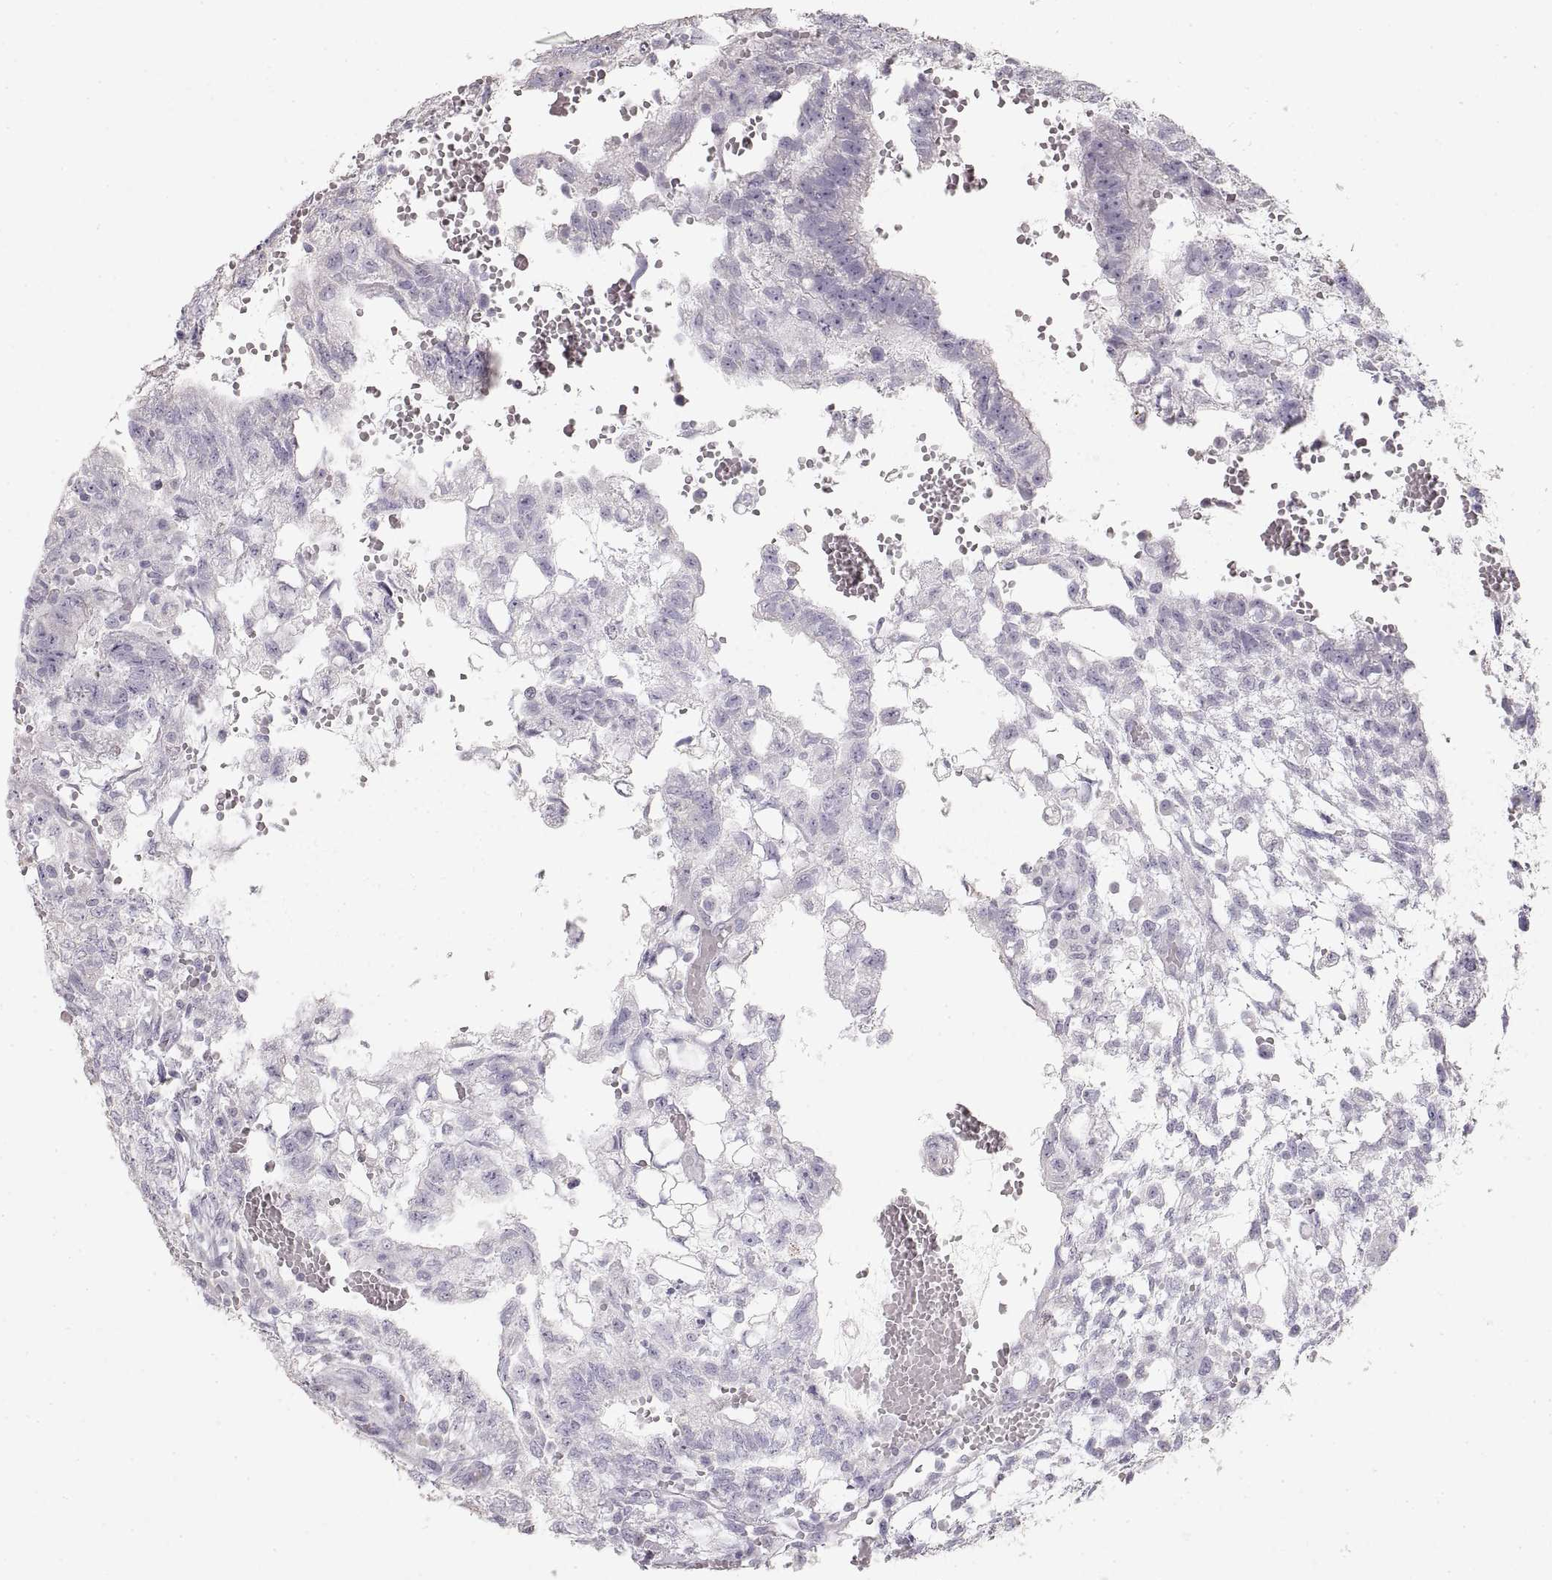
{"staining": {"intensity": "negative", "quantity": "none", "location": "none"}, "tissue": "testis cancer", "cell_type": "Tumor cells", "image_type": "cancer", "snomed": [{"axis": "morphology", "description": "Carcinoma, Embryonal, NOS"}, {"axis": "topography", "description": "Testis"}], "caption": "Immunohistochemistry (IHC) of testis embryonal carcinoma reveals no expression in tumor cells.", "gene": "ZP3", "patient": {"sex": "male", "age": 32}}